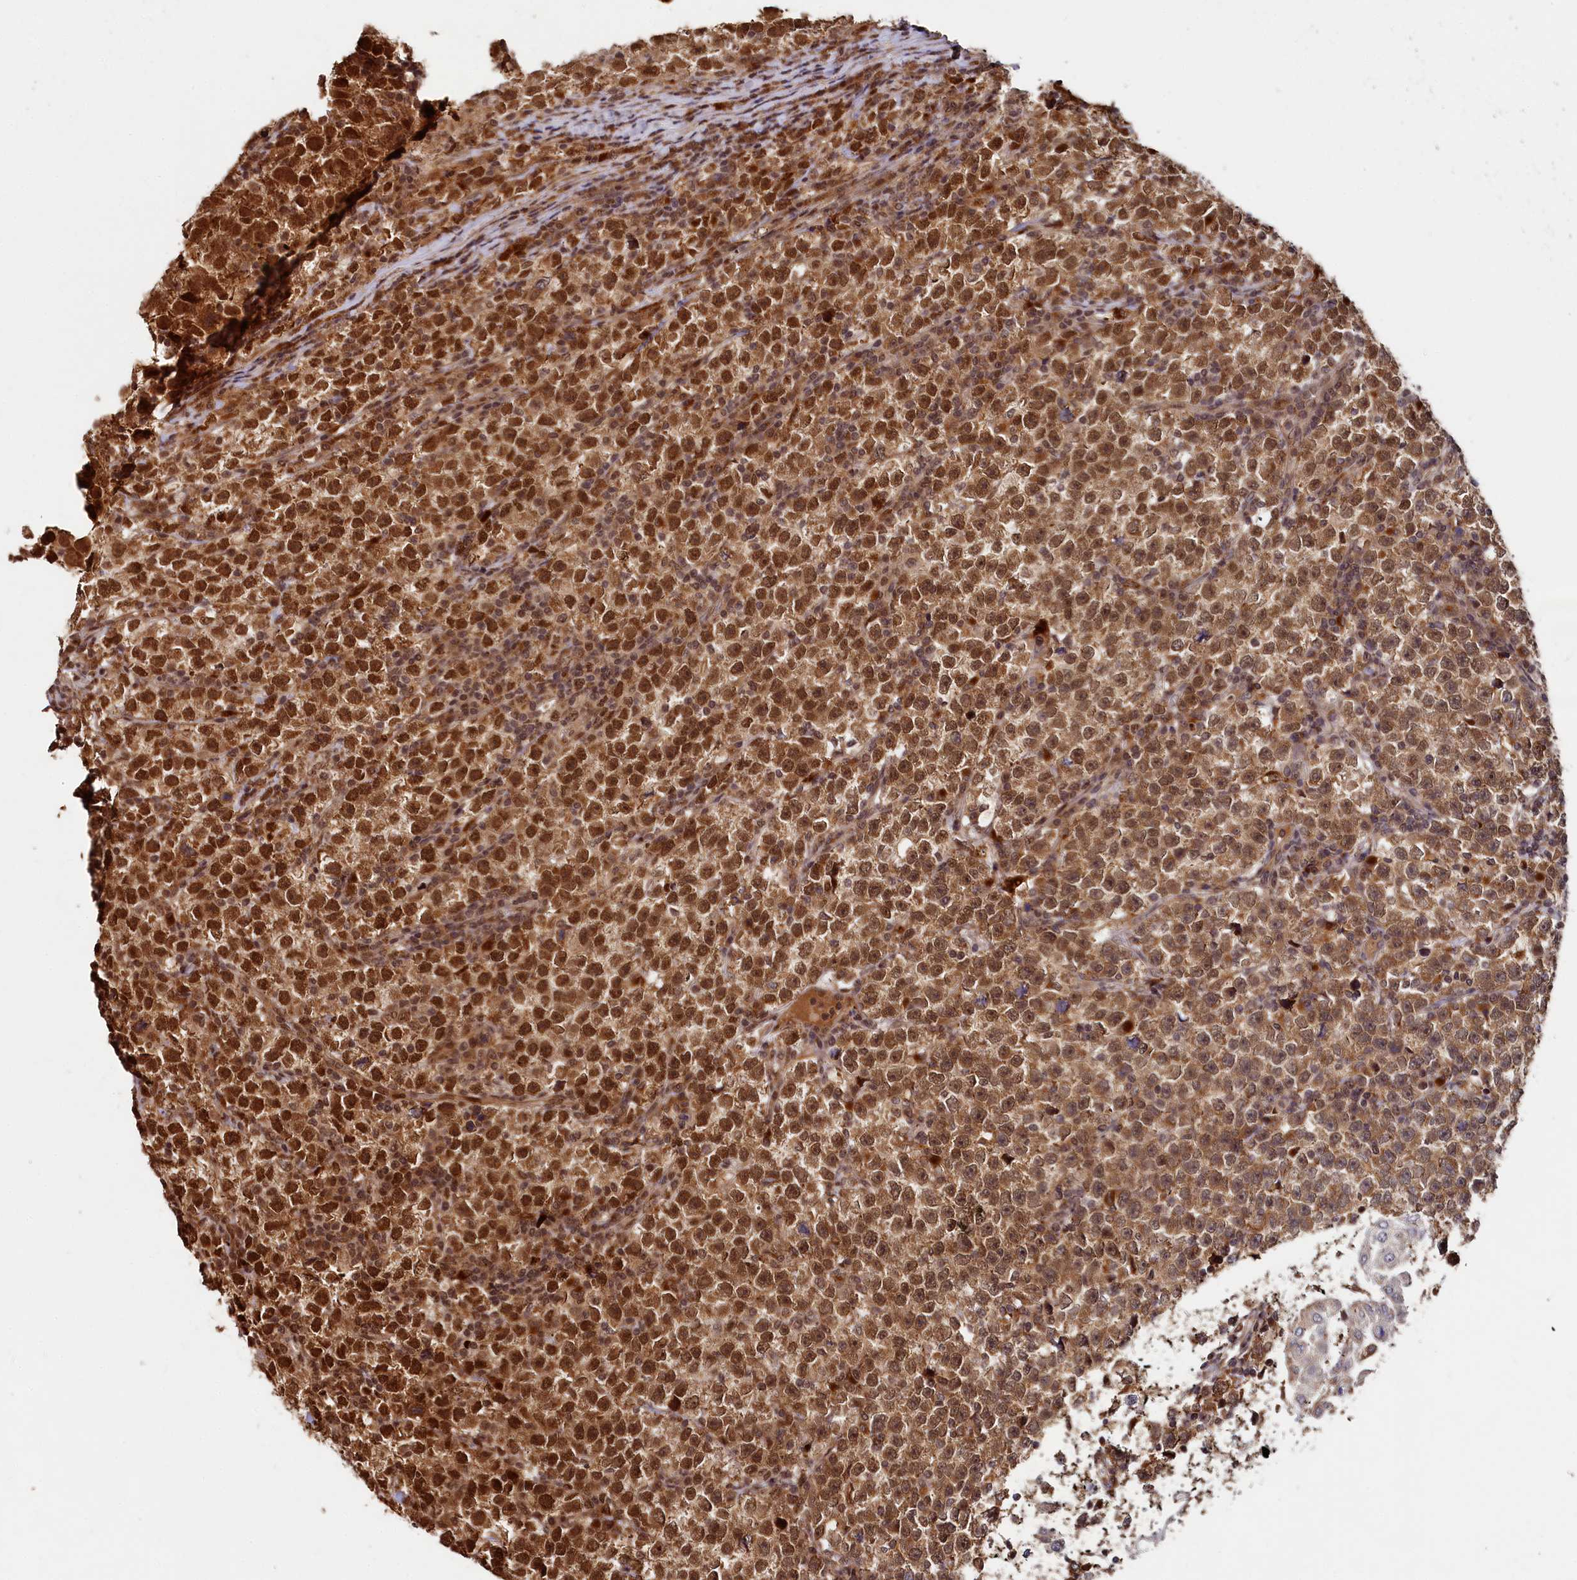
{"staining": {"intensity": "strong", "quantity": ">75%", "location": "cytoplasmic/membranous,nuclear"}, "tissue": "testis cancer", "cell_type": "Tumor cells", "image_type": "cancer", "snomed": [{"axis": "morphology", "description": "Normal tissue, NOS"}, {"axis": "morphology", "description": "Seminoma, NOS"}, {"axis": "topography", "description": "Testis"}], "caption": "The image displays immunohistochemical staining of testis seminoma. There is strong cytoplasmic/membranous and nuclear positivity is identified in about >75% of tumor cells. (IHC, brightfield microscopy, high magnification).", "gene": "TRIM23", "patient": {"sex": "male", "age": 43}}